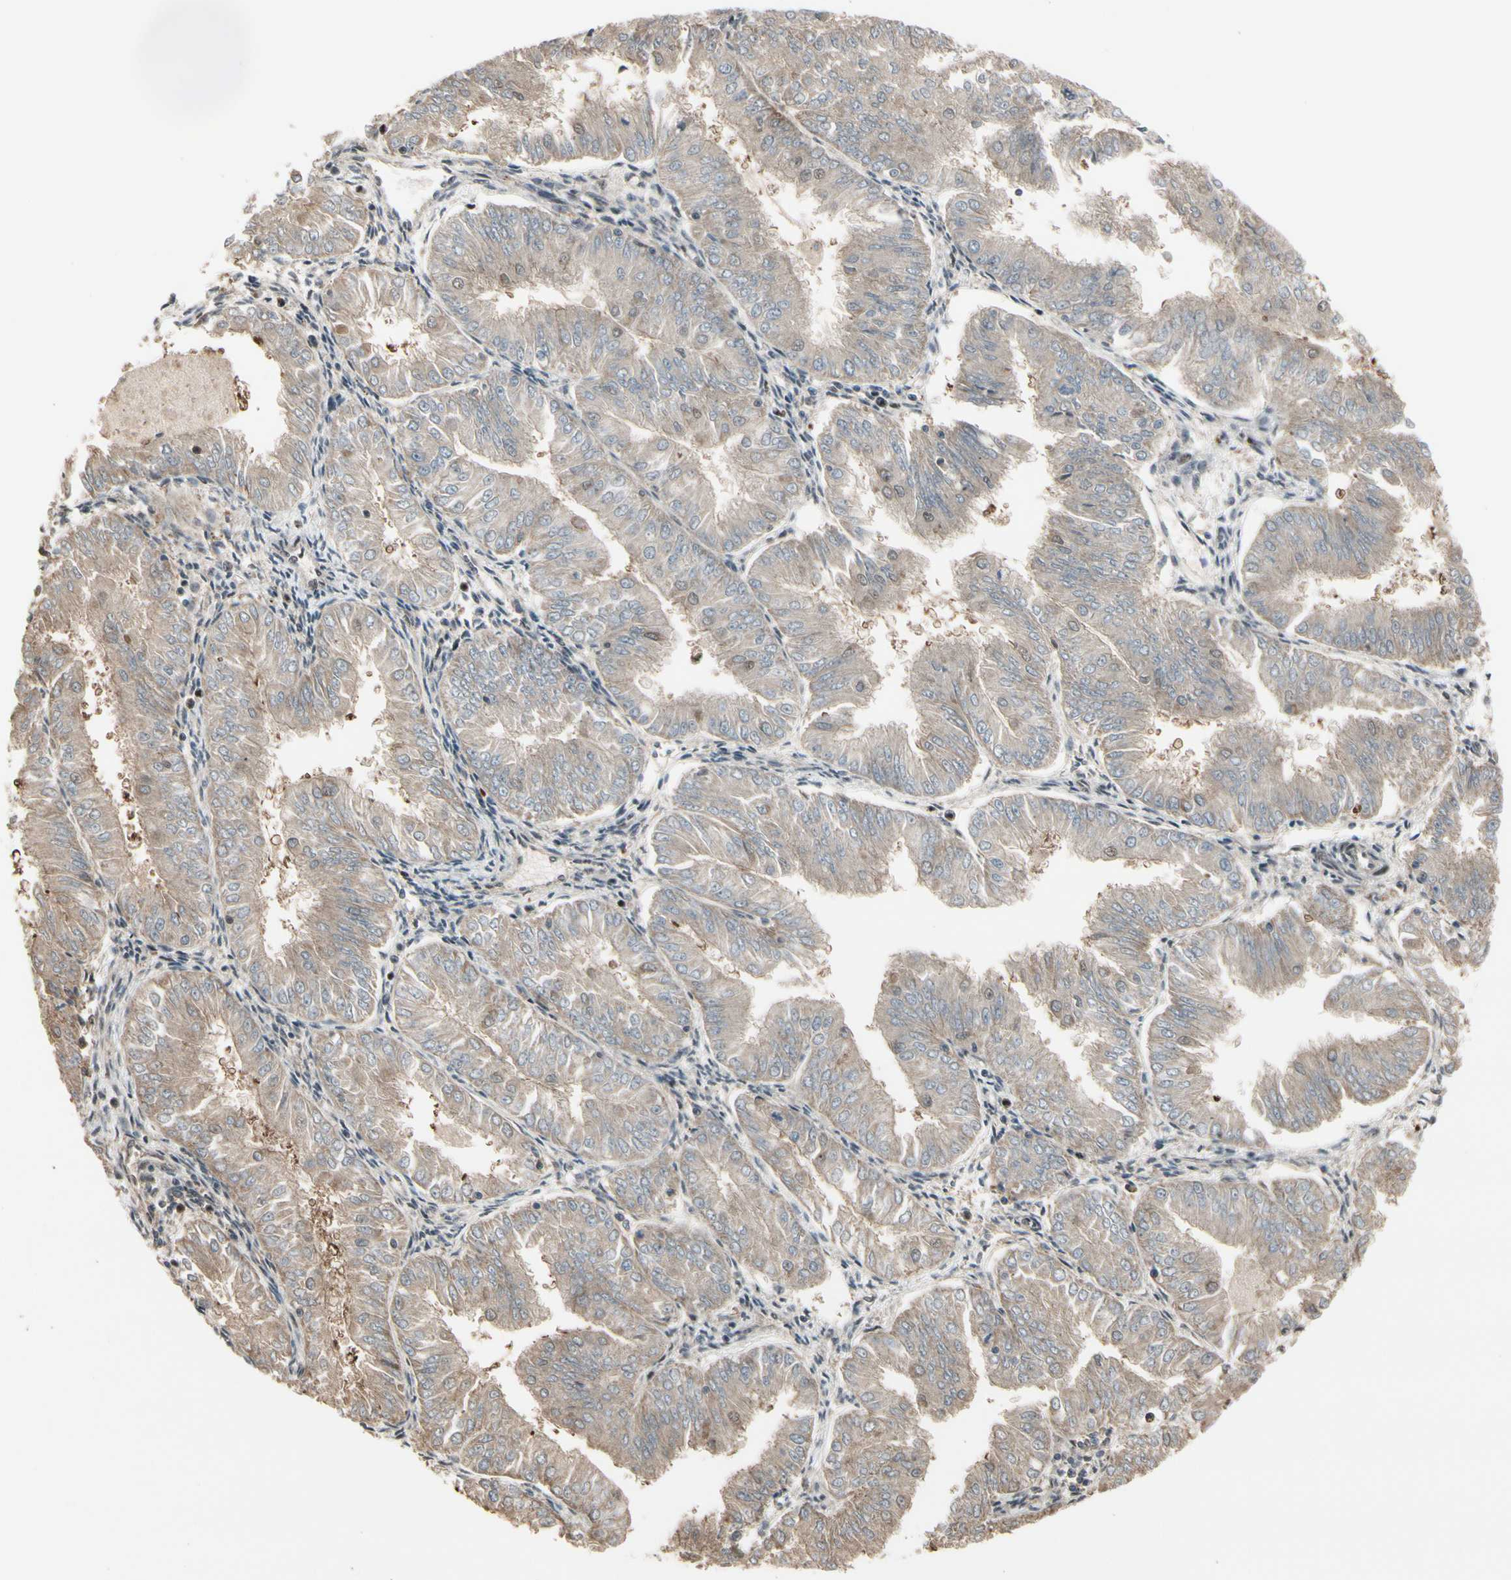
{"staining": {"intensity": "weak", "quantity": "25%-75%", "location": "cytoplasmic/membranous"}, "tissue": "endometrial cancer", "cell_type": "Tumor cells", "image_type": "cancer", "snomed": [{"axis": "morphology", "description": "Adenocarcinoma, NOS"}, {"axis": "topography", "description": "Endometrium"}], "caption": "Endometrial cancer (adenocarcinoma) was stained to show a protein in brown. There is low levels of weak cytoplasmic/membranous positivity in about 25%-75% of tumor cells.", "gene": "CSF1R", "patient": {"sex": "female", "age": 53}}